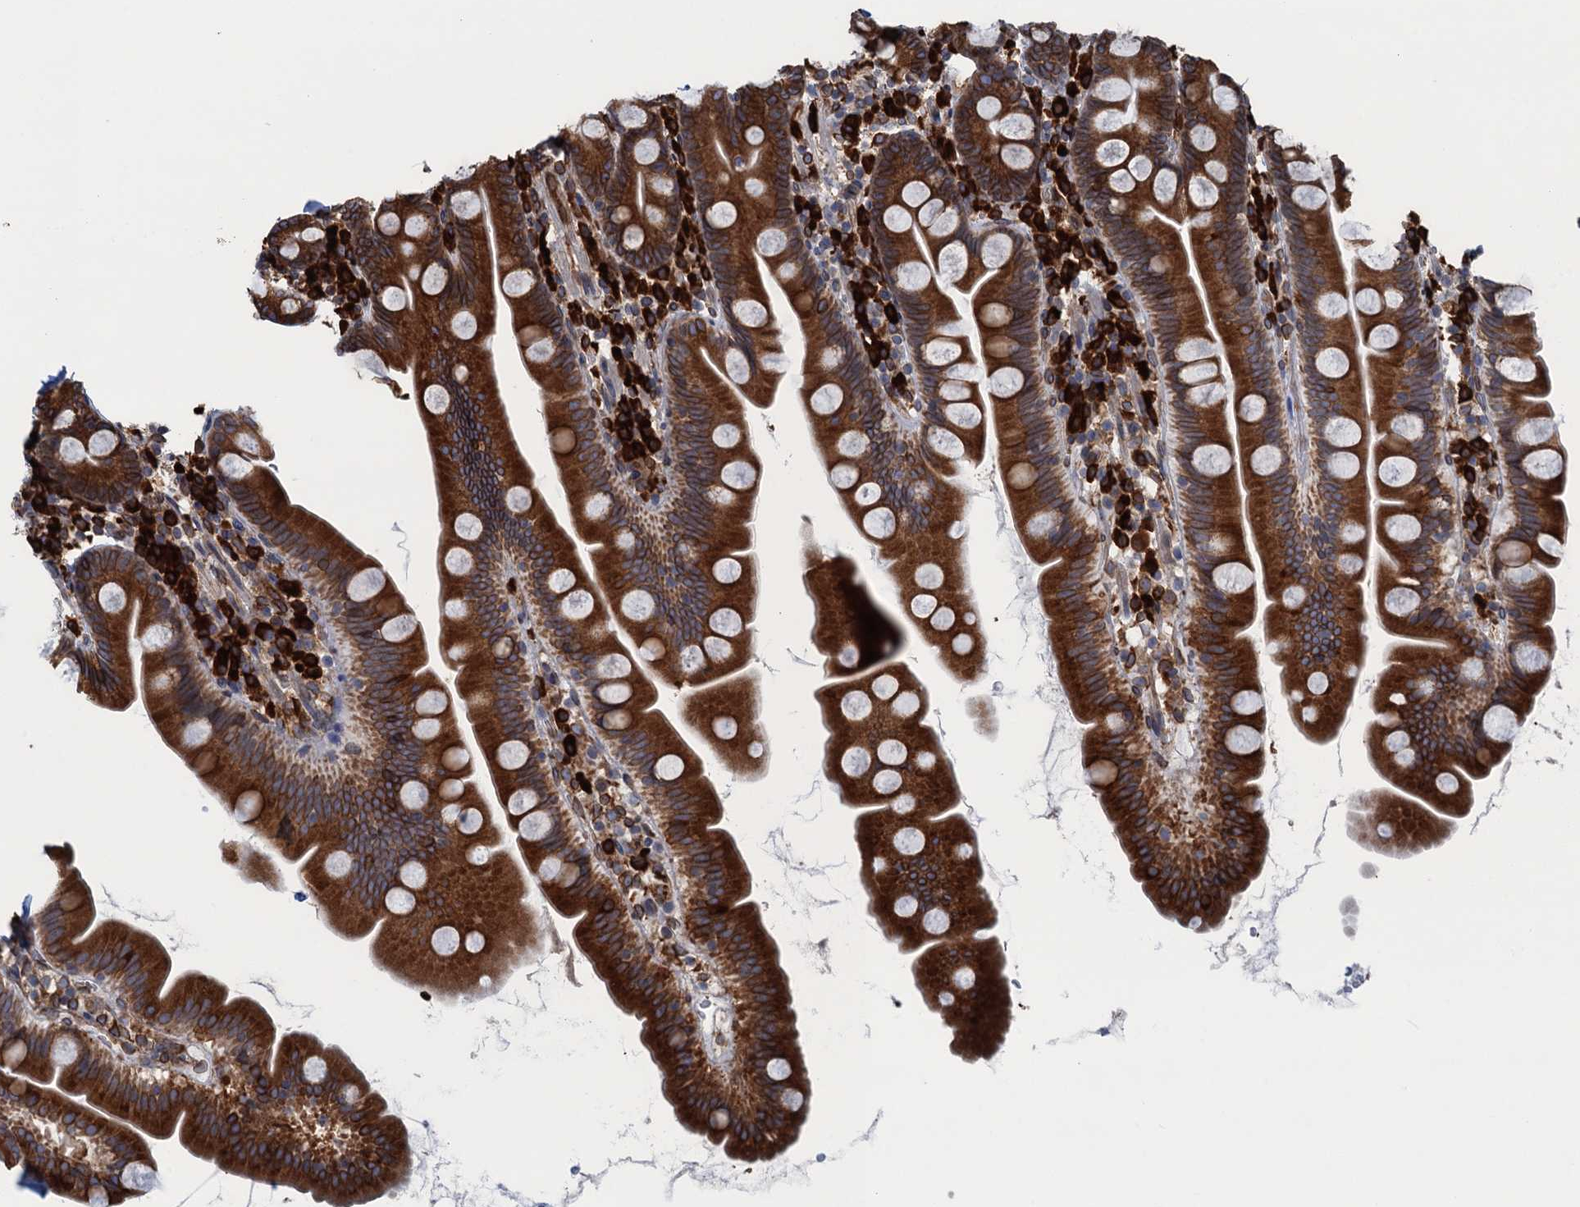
{"staining": {"intensity": "strong", "quantity": "25%-75%", "location": "cytoplasmic/membranous"}, "tissue": "small intestine", "cell_type": "Glandular cells", "image_type": "normal", "snomed": [{"axis": "morphology", "description": "Normal tissue, NOS"}, {"axis": "topography", "description": "Small intestine"}], "caption": "IHC (DAB (3,3'-diaminobenzidine)) staining of normal human small intestine reveals strong cytoplasmic/membranous protein expression in approximately 25%-75% of glandular cells. The protein of interest is stained brown, and the nuclei are stained in blue (DAB (3,3'-diaminobenzidine) IHC with brightfield microscopy, high magnification).", "gene": "TMEM205", "patient": {"sex": "female", "age": 68}}